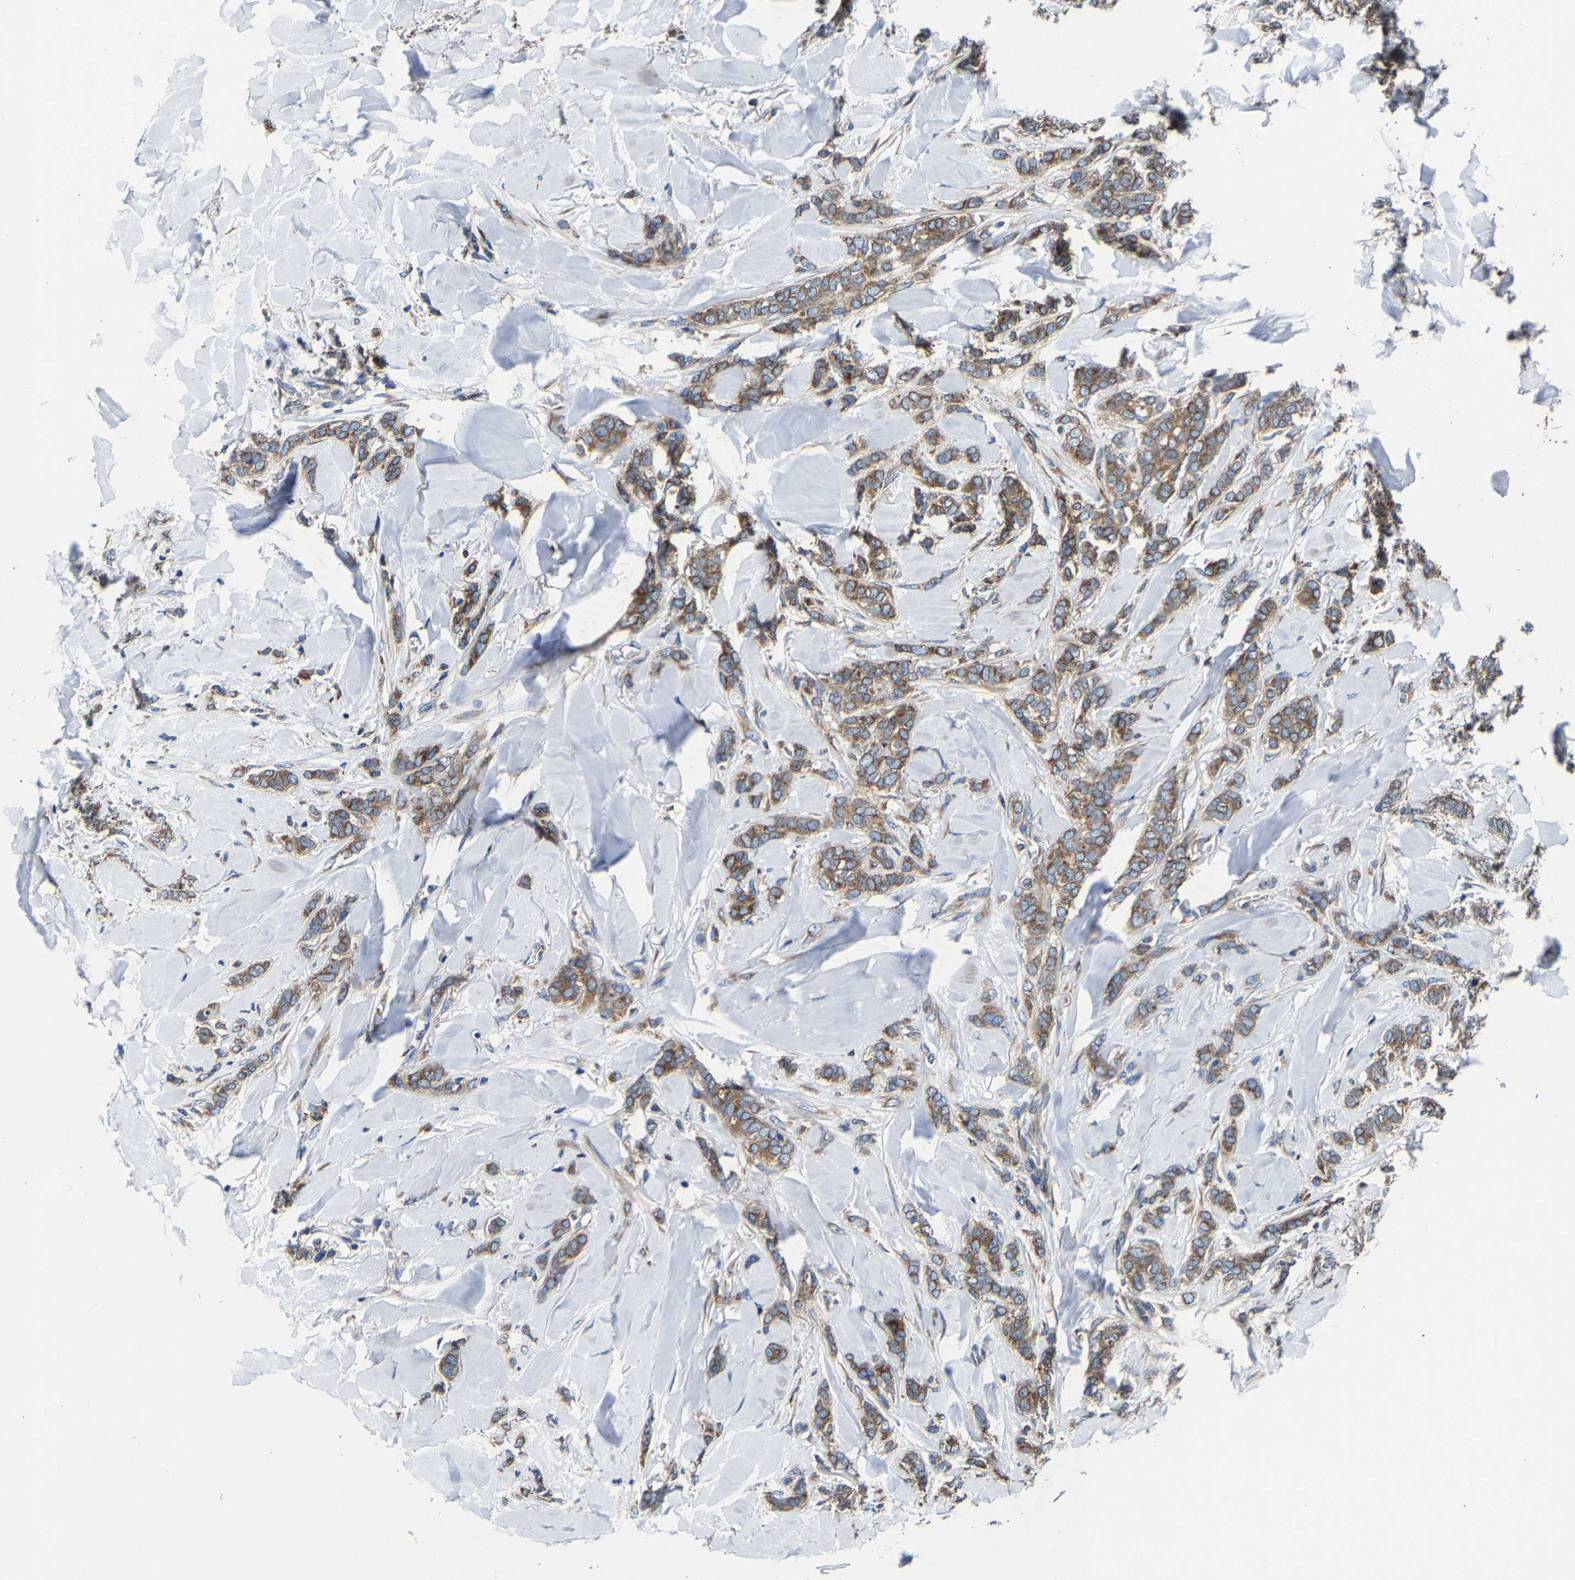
{"staining": {"intensity": "moderate", "quantity": ">75%", "location": "cytoplasmic/membranous"}, "tissue": "breast cancer", "cell_type": "Tumor cells", "image_type": "cancer", "snomed": [{"axis": "morphology", "description": "Lobular carcinoma"}, {"axis": "topography", "description": "Skin"}, {"axis": "topography", "description": "Breast"}], "caption": "A brown stain highlights moderate cytoplasmic/membranous positivity of a protein in breast cancer tumor cells.", "gene": "EBAG9", "patient": {"sex": "female", "age": 46}}